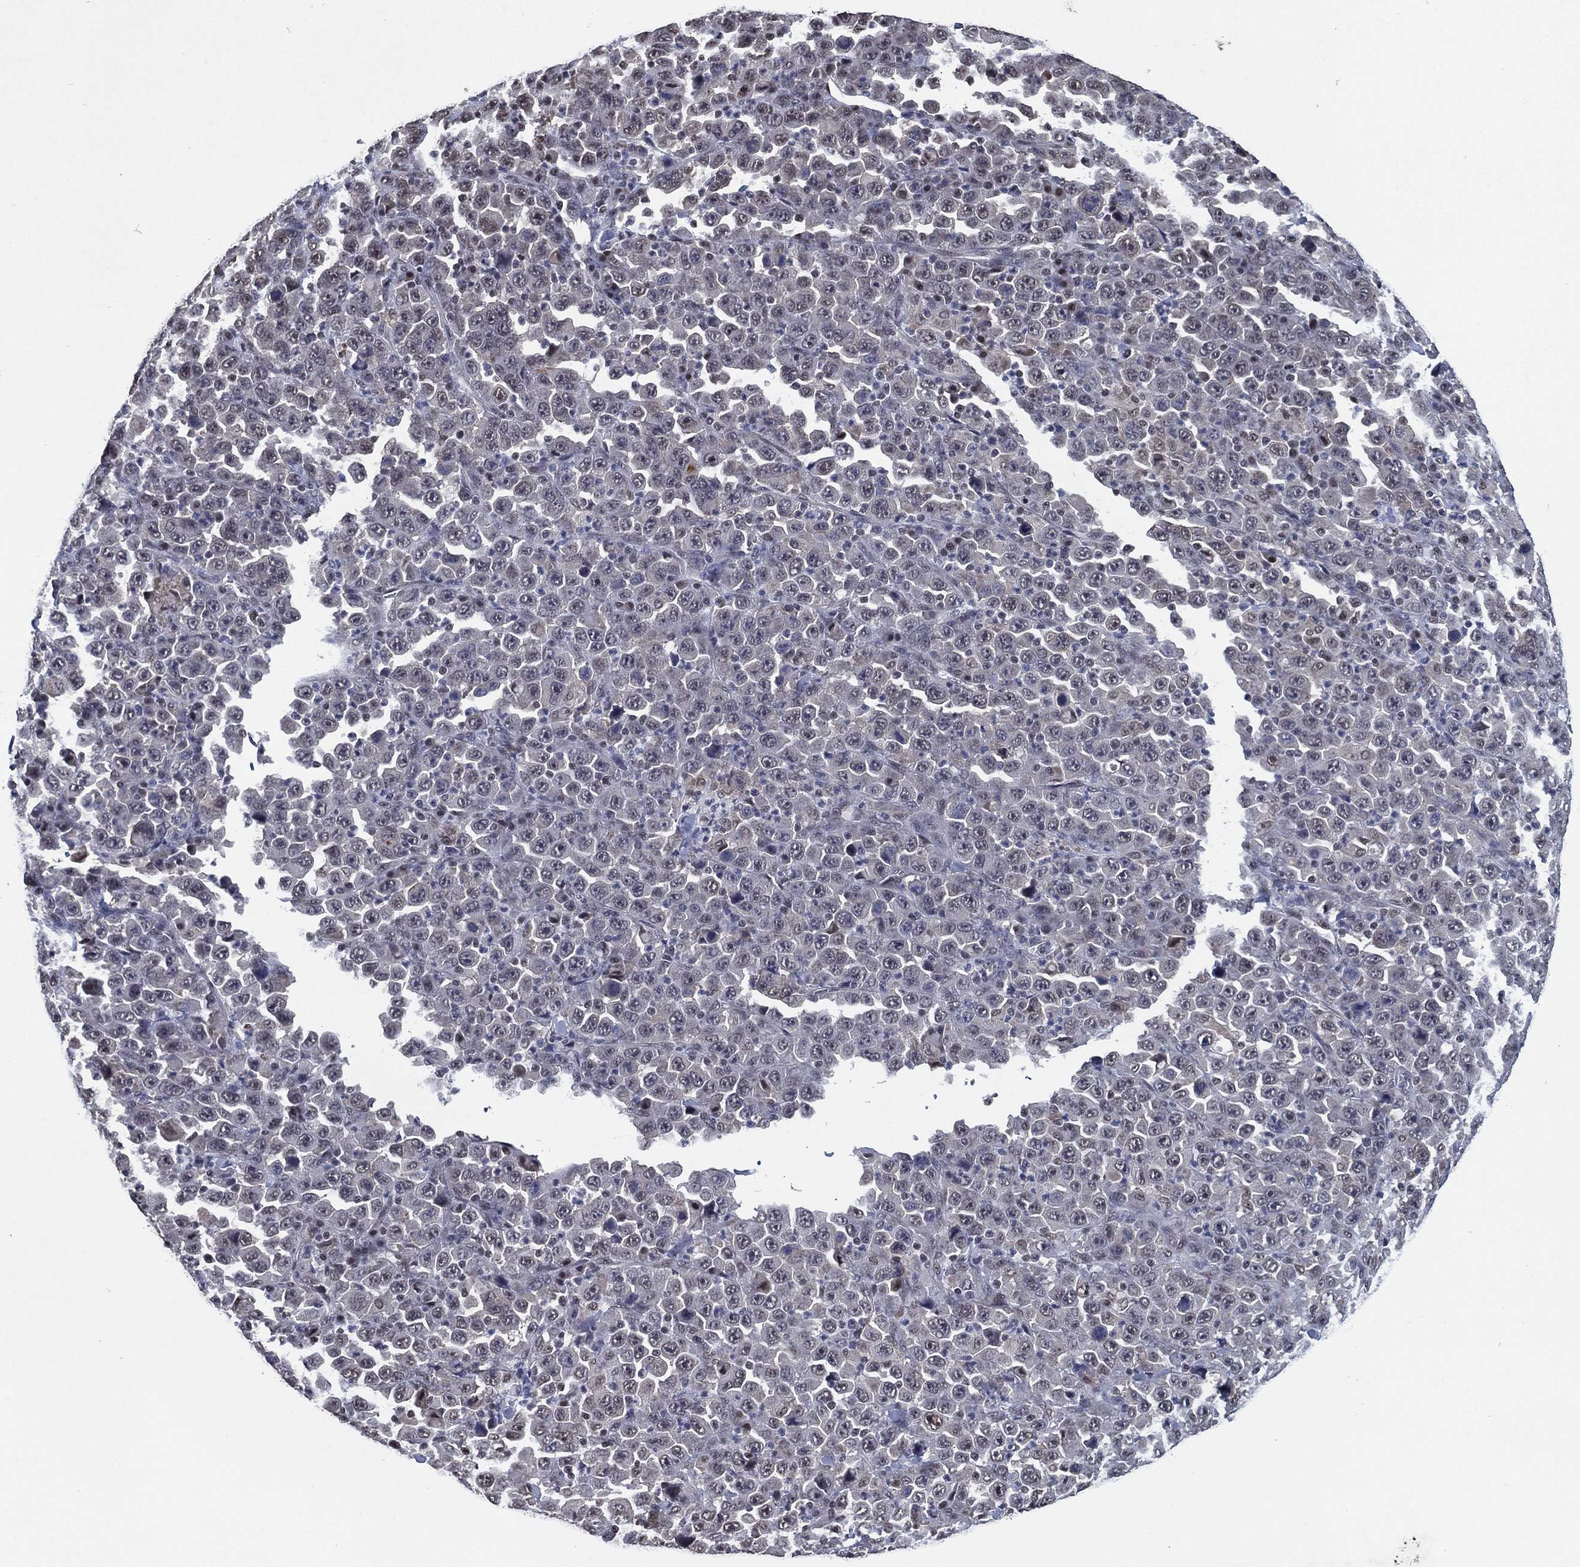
{"staining": {"intensity": "negative", "quantity": "none", "location": "none"}, "tissue": "stomach cancer", "cell_type": "Tumor cells", "image_type": "cancer", "snomed": [{"axis": "morphology", "description": "Normal tissue, NOS"}, {"axis": "morphology", "description": "Adenocarcinoma, NOS"}, {"axis": "topography", "description": "Stomach, upper"}, {"axis": "topography", "description": "Stomach"}], "caption": "This is a histopathology image of immunohistochemistry staining of stomach cancer, which shows no positivity in tumor cells.", "gene": "ZBTB42", "patient": {"sex": "male", "age": 59}}